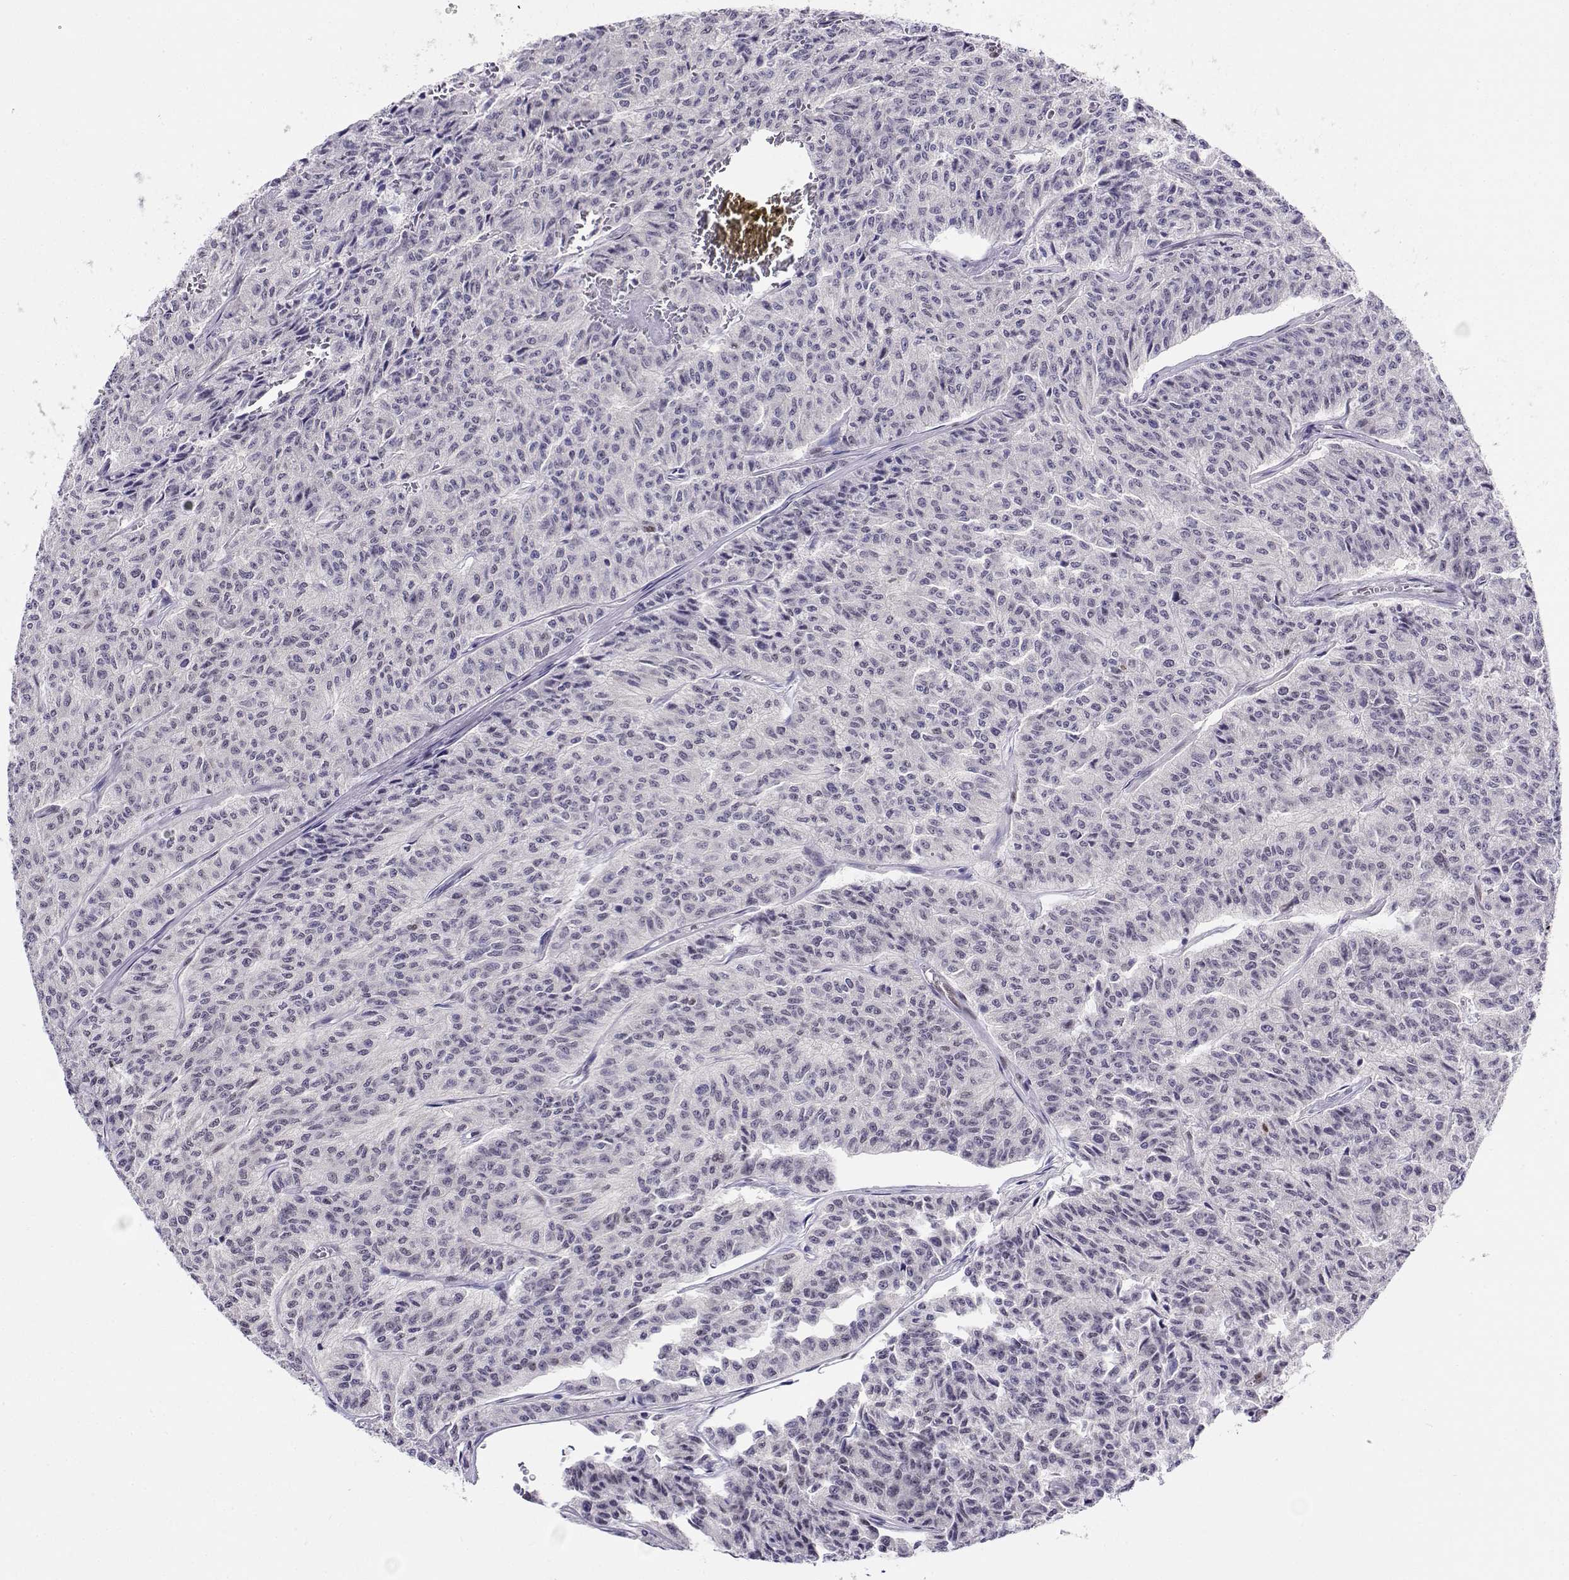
{"staining": {"intensity": "negative", "quantity": "none", "location": "none"}, "tissue": "carcinoid", "cell_type": "Tumor cells", "image_type": "cancer", "snomed": [{"axis": "morphology", "description": "Carcinoid, malignant, NOS"}, {"axis": "topography", "description": "Lung"}], "caption": "A high-resolution histopathology image shows IHC staining of malignant carcinoid, which demonstrates no significant positivity in tumor cells. (Brightfield microscopy of DAB (3,3'-diaminobenzidine) immunohistochemistry at high magnification).", "gene": "ERF", "patient": {"sex": "male", "age": 71}}